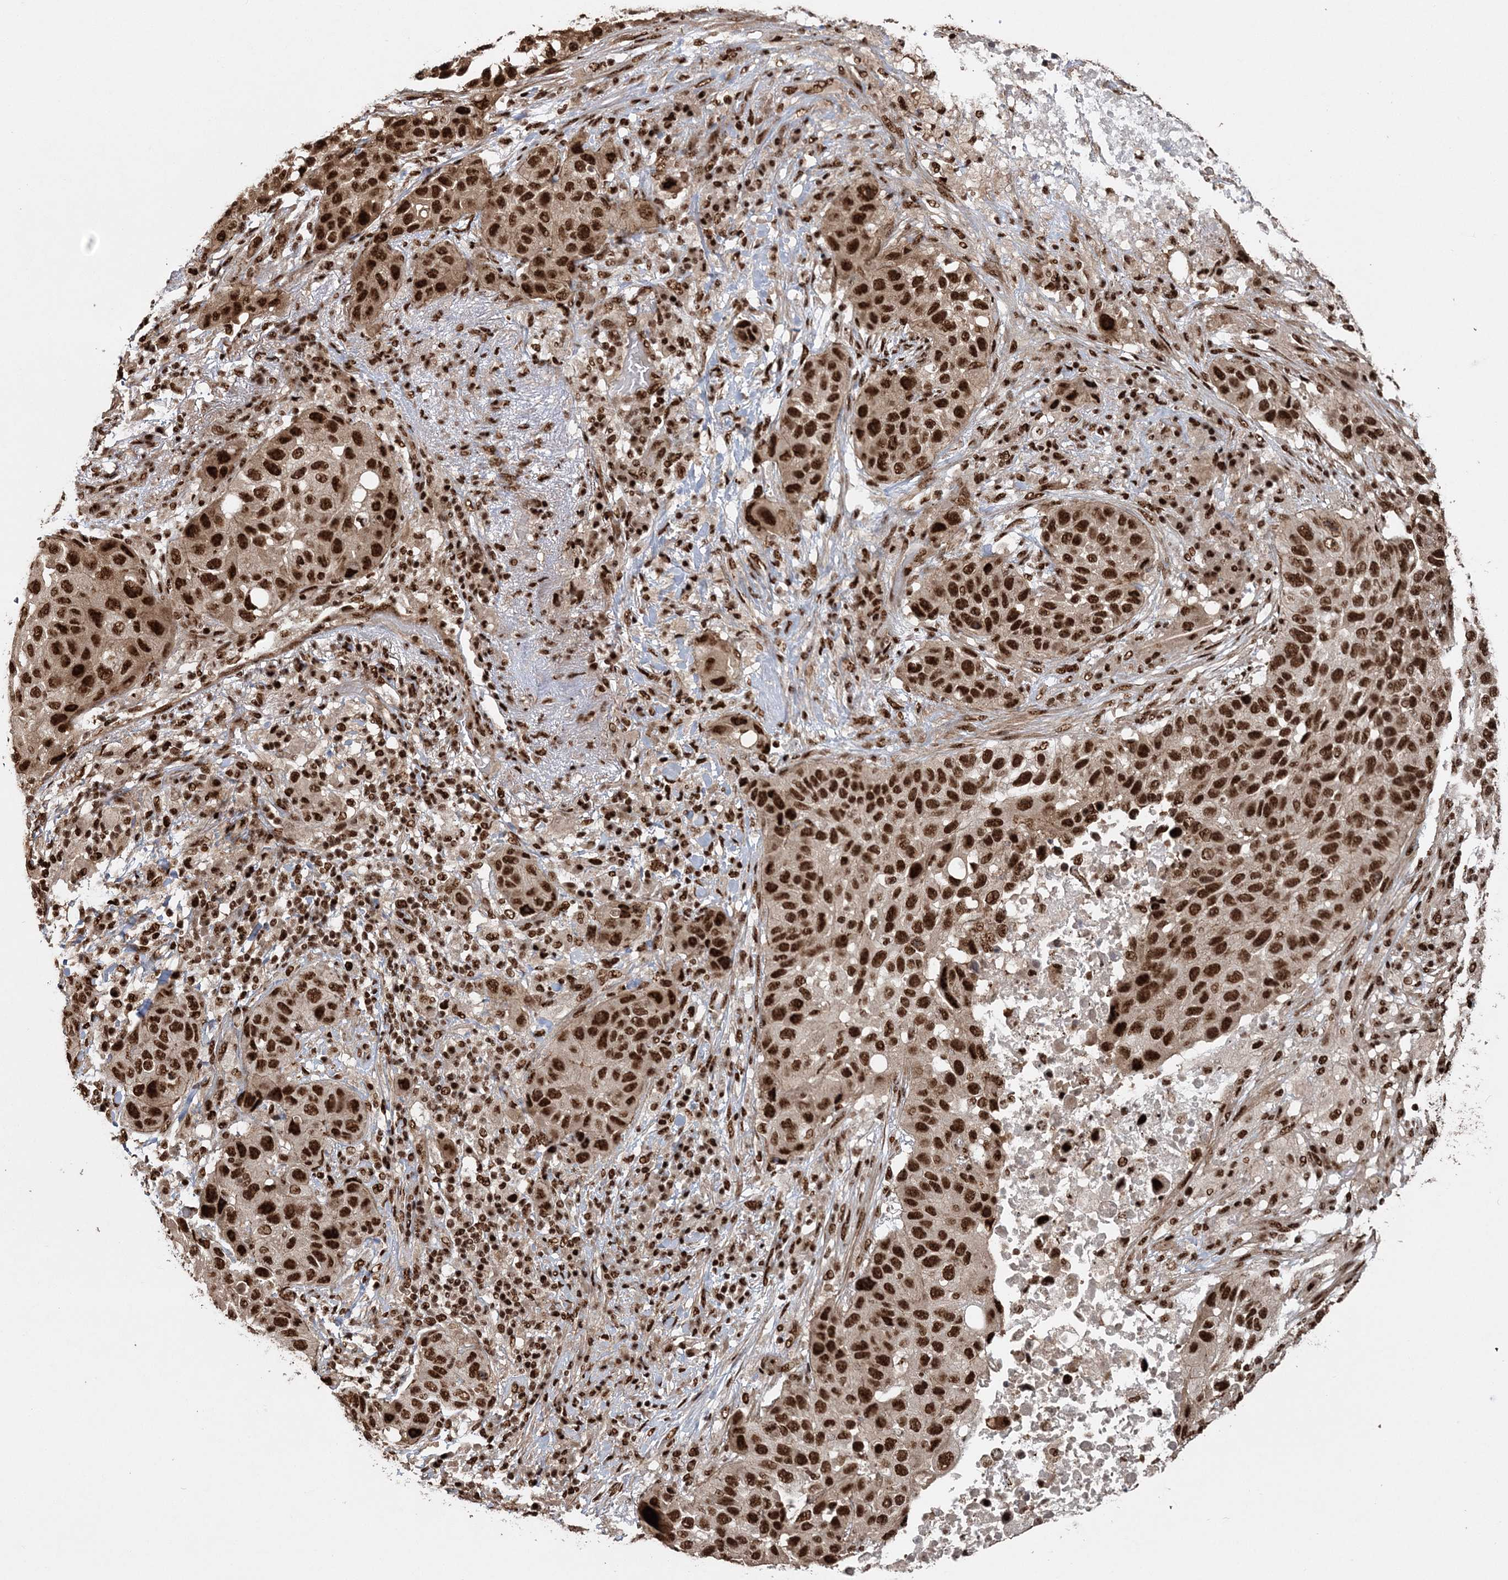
{"staining": {"intensity": "strong", "quantity": ">75%", "location": "nuclear"}, "tissue": "lung cancer", "cell_type": "Tumor cells", "image_type": "cancer", "snomed": [{"axis": "morphology", "description": "Squamous cell carcinoma, NOS"}, {"axis": "topography", "description": "Lung"}], "caption": "This image demonstrates IHC staining of squamous cell carcinoma (lung), with high strong nuclear expression in about >75% of tumor cells.", "gene": "EXOSC8", "patient": {"sex": "male", "age": 57}}